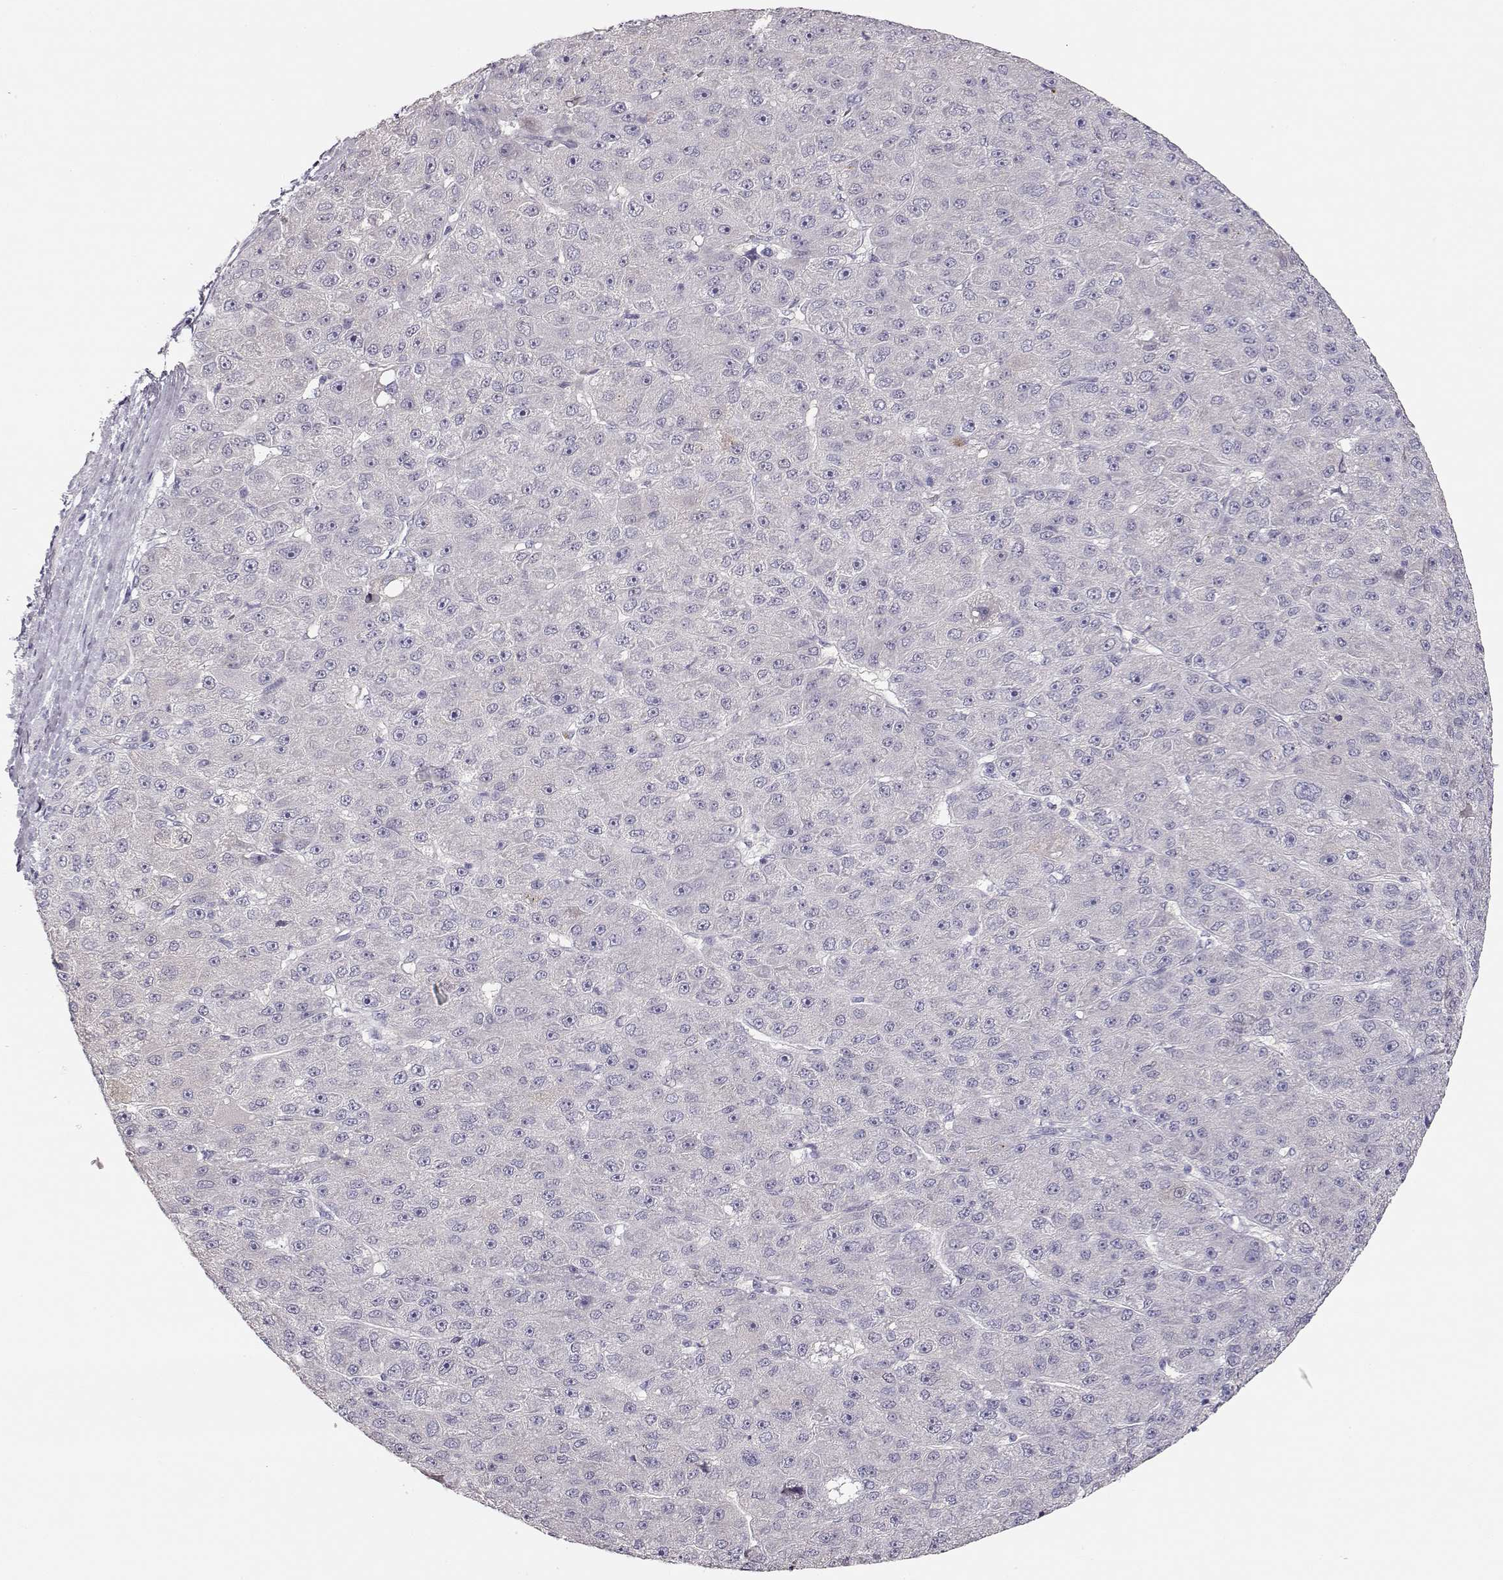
{"staining": {"intensity": "negative", "quantity": "none", "location": "none"}, "tissue": "liver cancer", "cell_type": "Tumor cells", "image_type": "cancer", "snomed": [{"axis": "morphology", "description": "Carcinoma, Hepatocellular, NOS"}, {"axis": "topography", "description": "Liver"}], "caption": "Immunohistochemistry (IHC) histopathology image of liver cancer (hepatocellular carcinoma) stained for a protein (brown), which exhibits no expression in tumor cells.", "gene": "TTC26", "patient": {"sex": "male", "age": 67}}